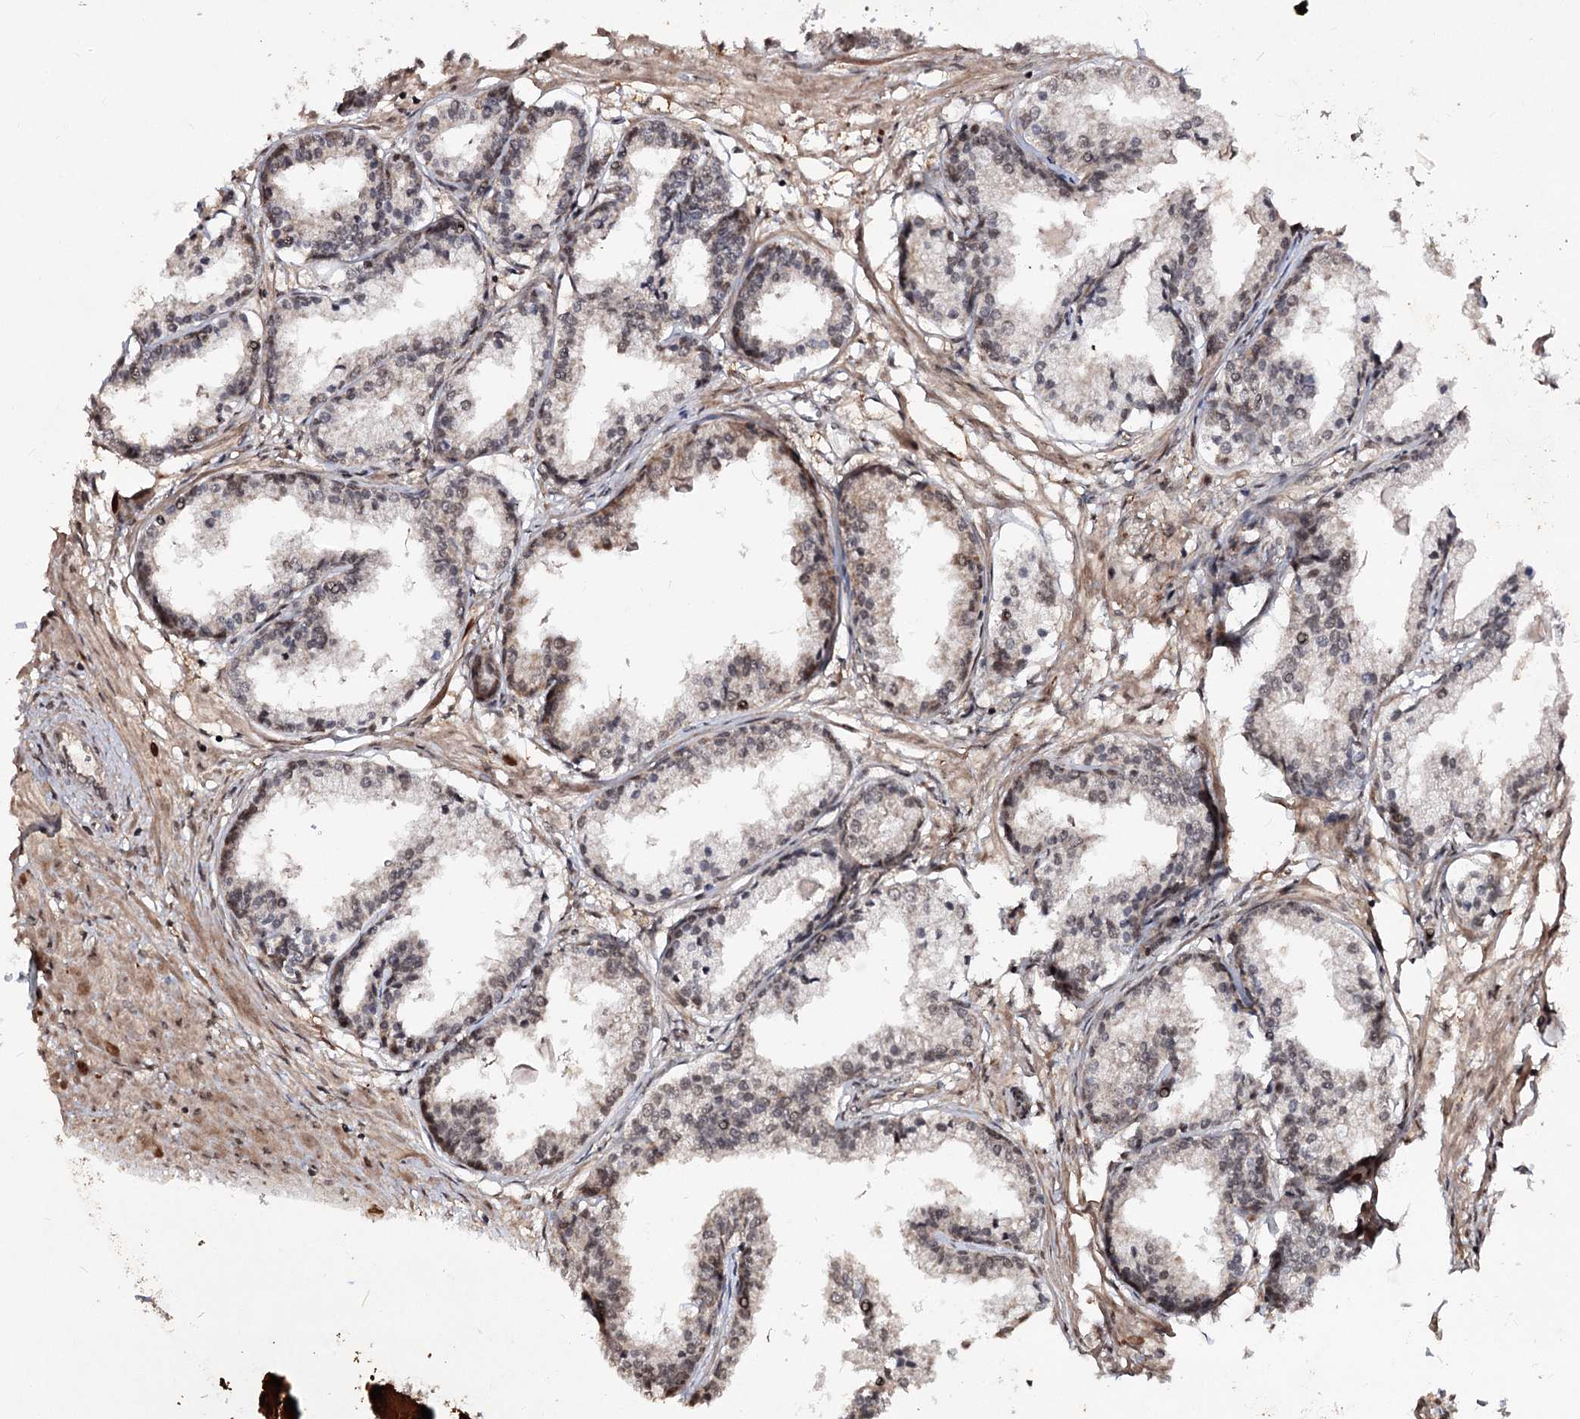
{"staining": {"intensity": "weak", "quantity": "<25%", "location": "cytoplasmic/membranous,nuclear"}, "tissue": "prostate cancer", "cell_type": "Tumor cells", "image_type": "cancer", "snomed": [{"axis": "morphology", "description": "Adenocarcinoma, High grade"}, {"axis": "topography", "description": "Prostate"}], "caption": "Immunohistochemical staining of human prostate high-grade adenocarcinoma exhibits no significant staining in tumor cells.", "gene": "FAM53B", "patient": {"sex": "male", "age": 68}}